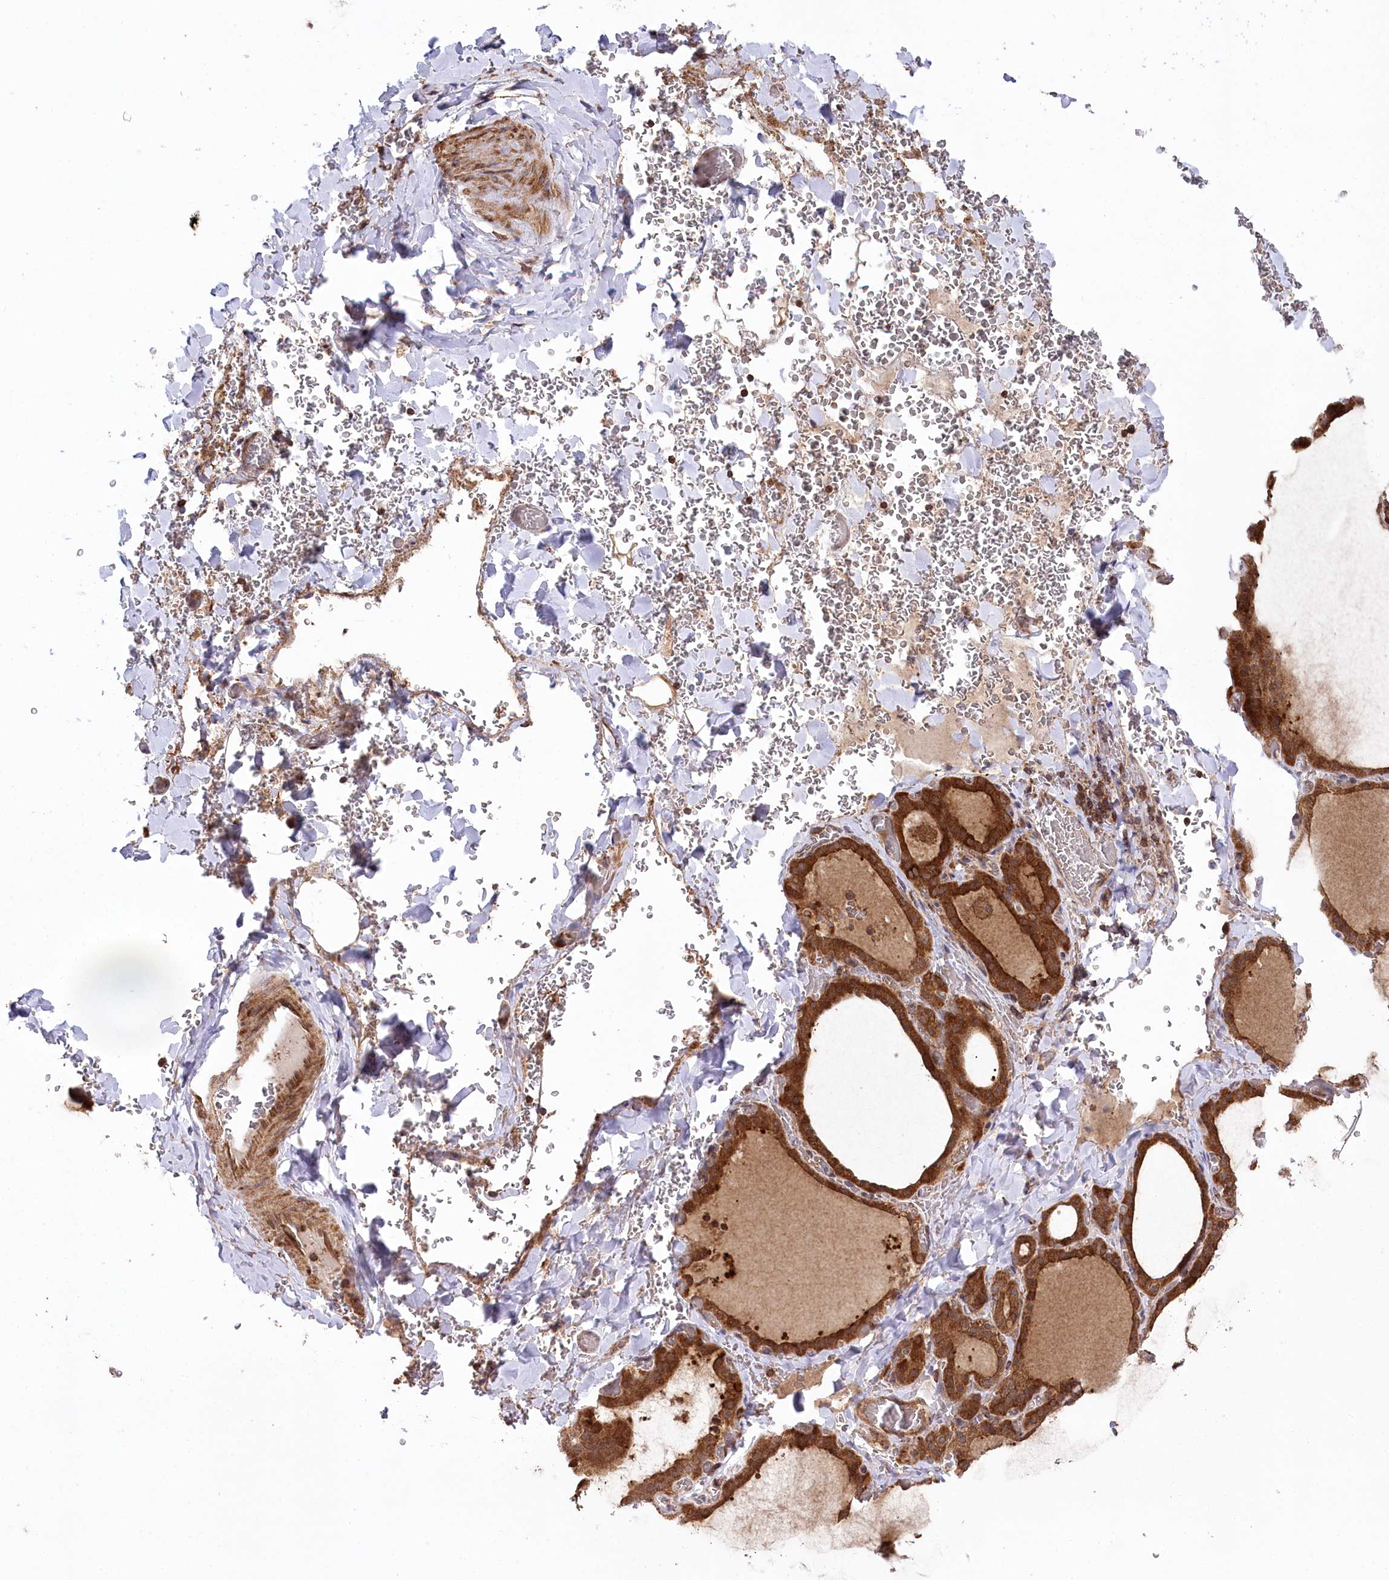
{"staining": {"intensity": "strong", "quantity": ">75%", "location": "cytoplasmic/membranous"}, "tissue": "thyroid gland", "cell_type": "Glandular cells", "image_type": "normal", "snomed": [{"axis": "morphology", "description": "Normal tissue, NOS"}, {"axis": "topography", "description": "Thyroid gland"}], "caption": "The micrograph reveals a brown stain indicating the presence of a protein in the cytoplasmic/membranous of glandular cells in thyroid gland. Nuclei are stained in blue.", "gene": "CCDC91", "patient": {"sex": "female", "age": 39}}